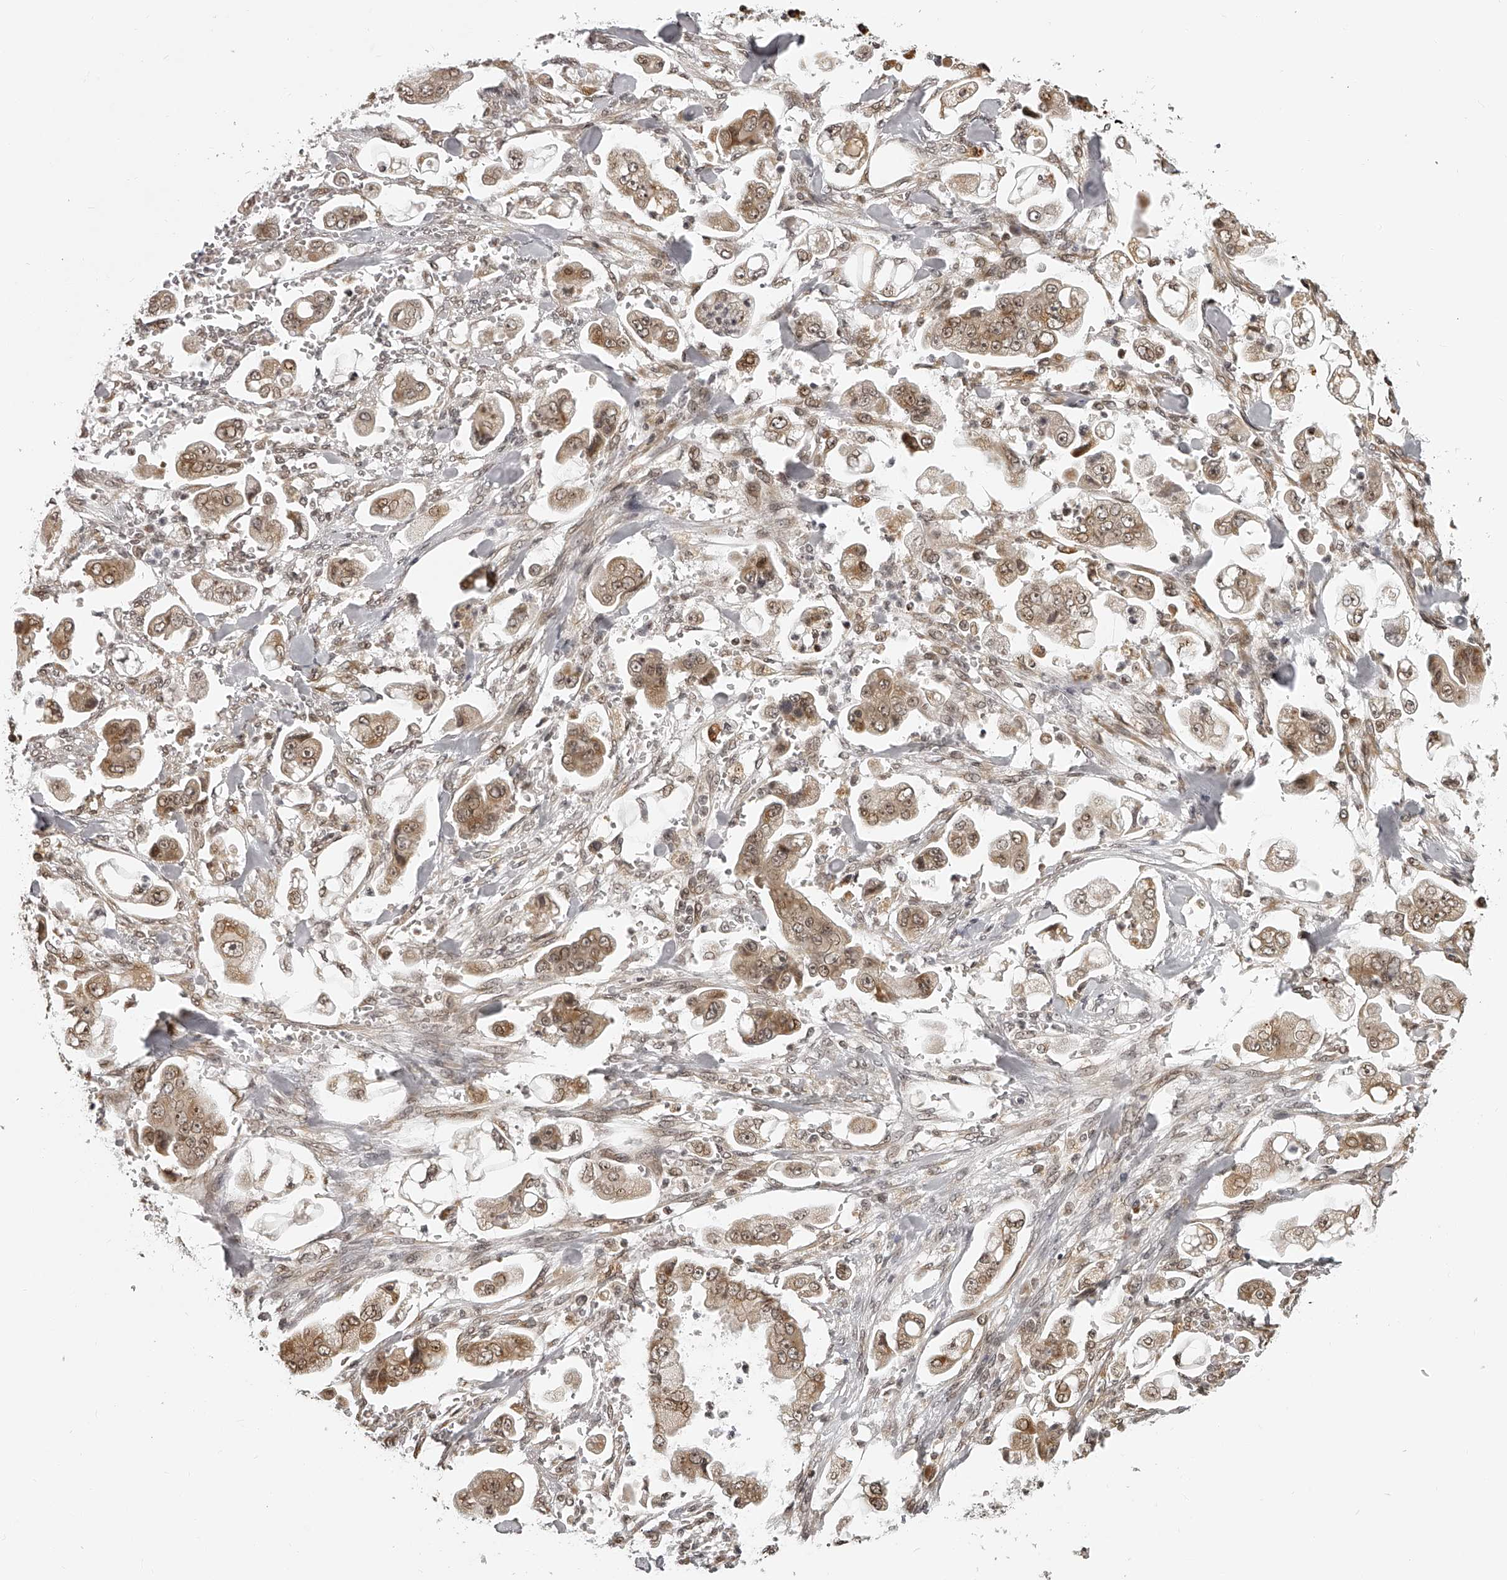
{"staining": {"intensity": "moderate", "quantity": ">75%", "location": "cytoplasmic/membranous,nuclear"}, "tissue": "stomach cancer", "cell_type": "Tumor cells", "image_type": "cancer", "snomed": [{"axis": "morphology", "description": "Adenocarcinoma, NOS"}, {"axis": "topography", "description": "Stomach"}], "caption": "Tumor cells show moderate cytoplasmic/membranous and nuclear staining in about >75% of cells in stomach adenocarcinoma.", "gene": "ODF2L", "patient": {"sex": "male", "age": 62}}